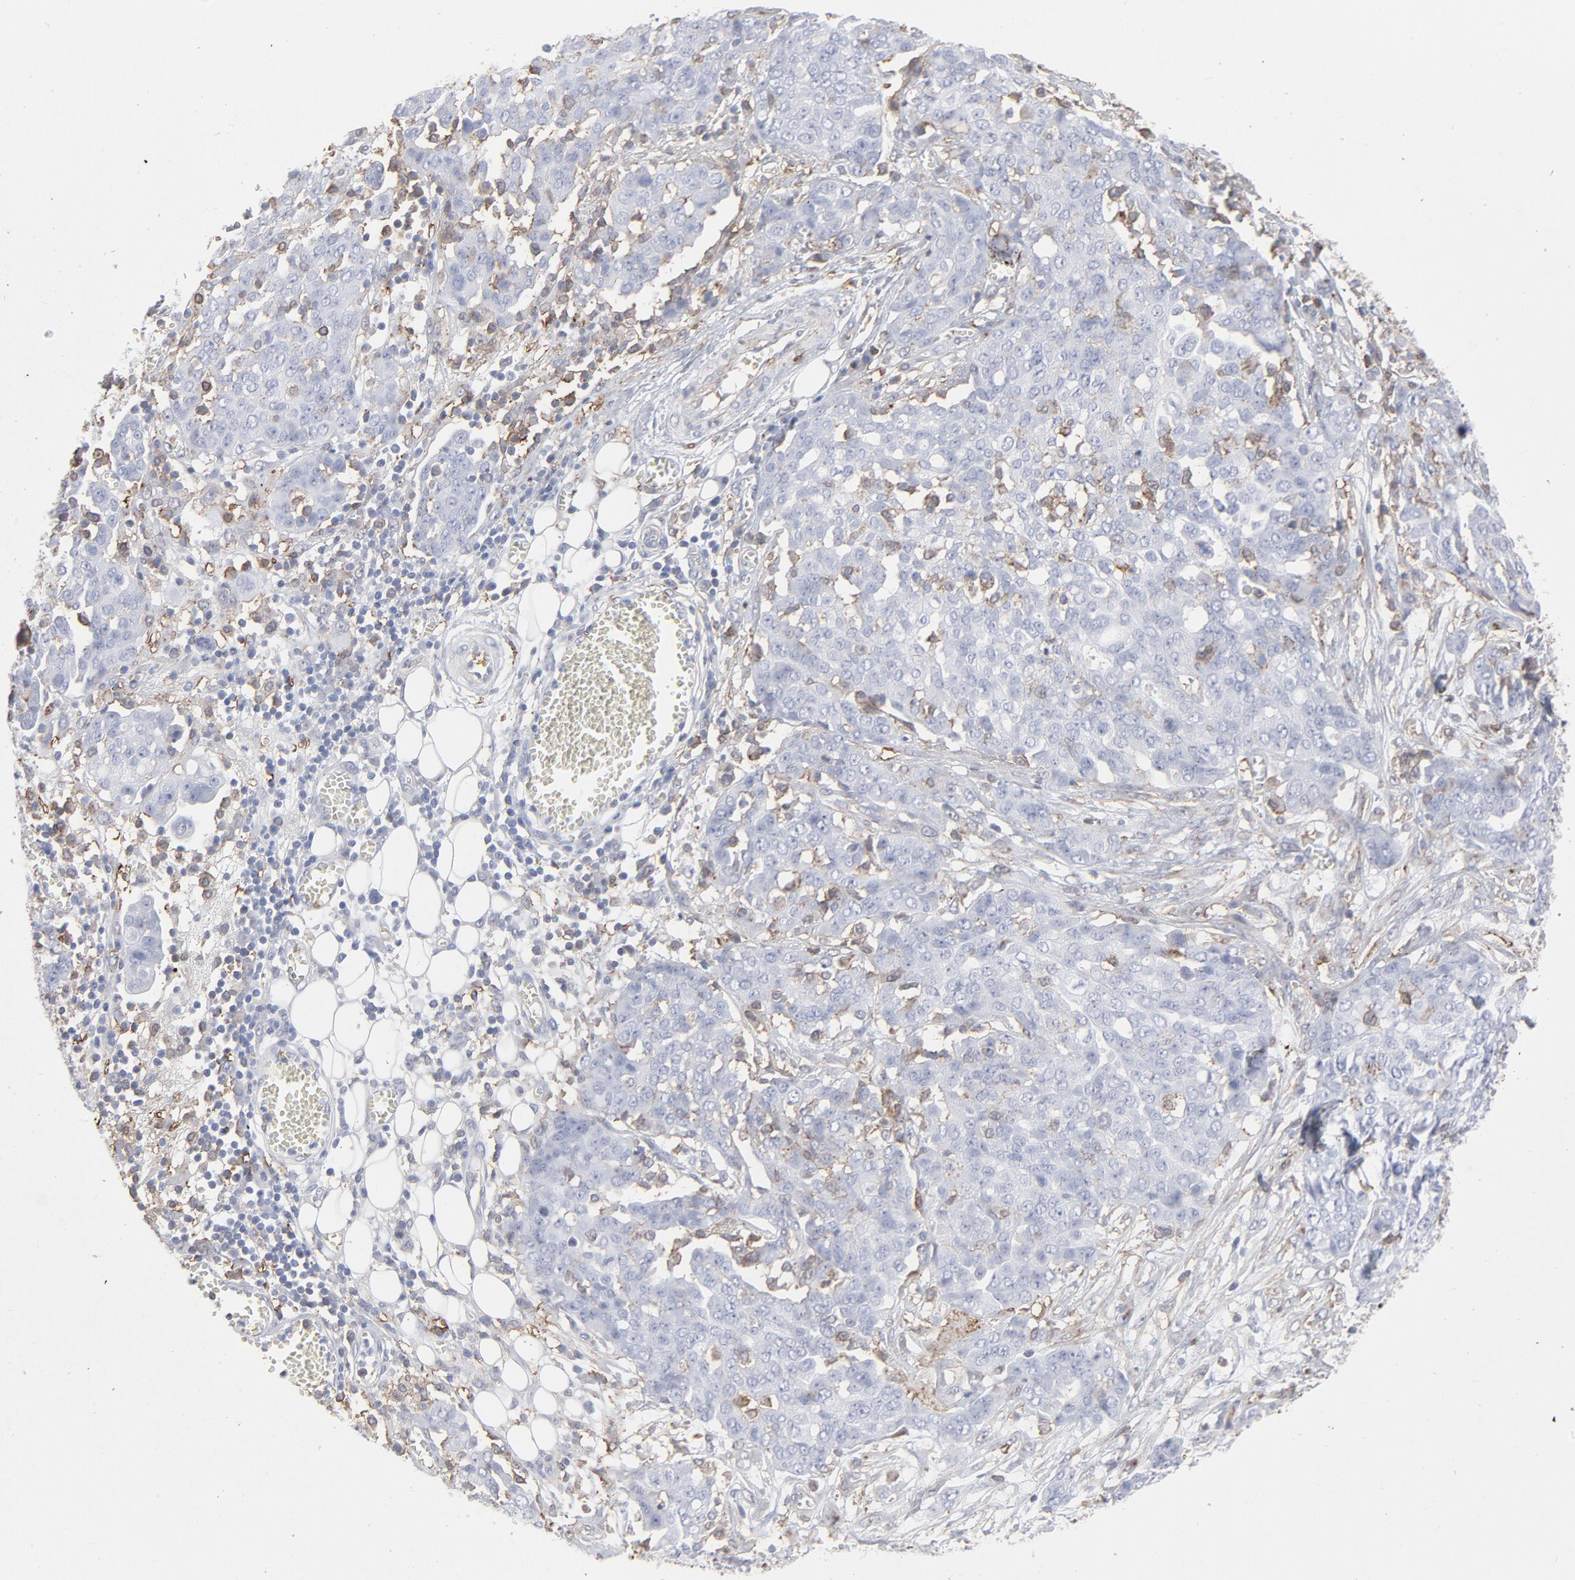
{"staining": {"intensity": "weak", "quantity": "<25%", "location": "cytoplasmic/membranous"}, "tissue": "ovarian cancer", "cell_type": "Tumor cells", "image_type": "cancer", "snomed": [{"axis": "morphology", "description": "Cystadenocarcinoma, serous, NOS"}, {"axis": "topography", "description": "Soft tissue"}, {"axis": "topography", "description": "Ovary"}], "caption": "DAB immunohistochemical staining of ovarian cancer exhibits no significant positivity in tumor cells.", "gene": "ANXA5", "patient": {"sex": "female", "age": 57}}